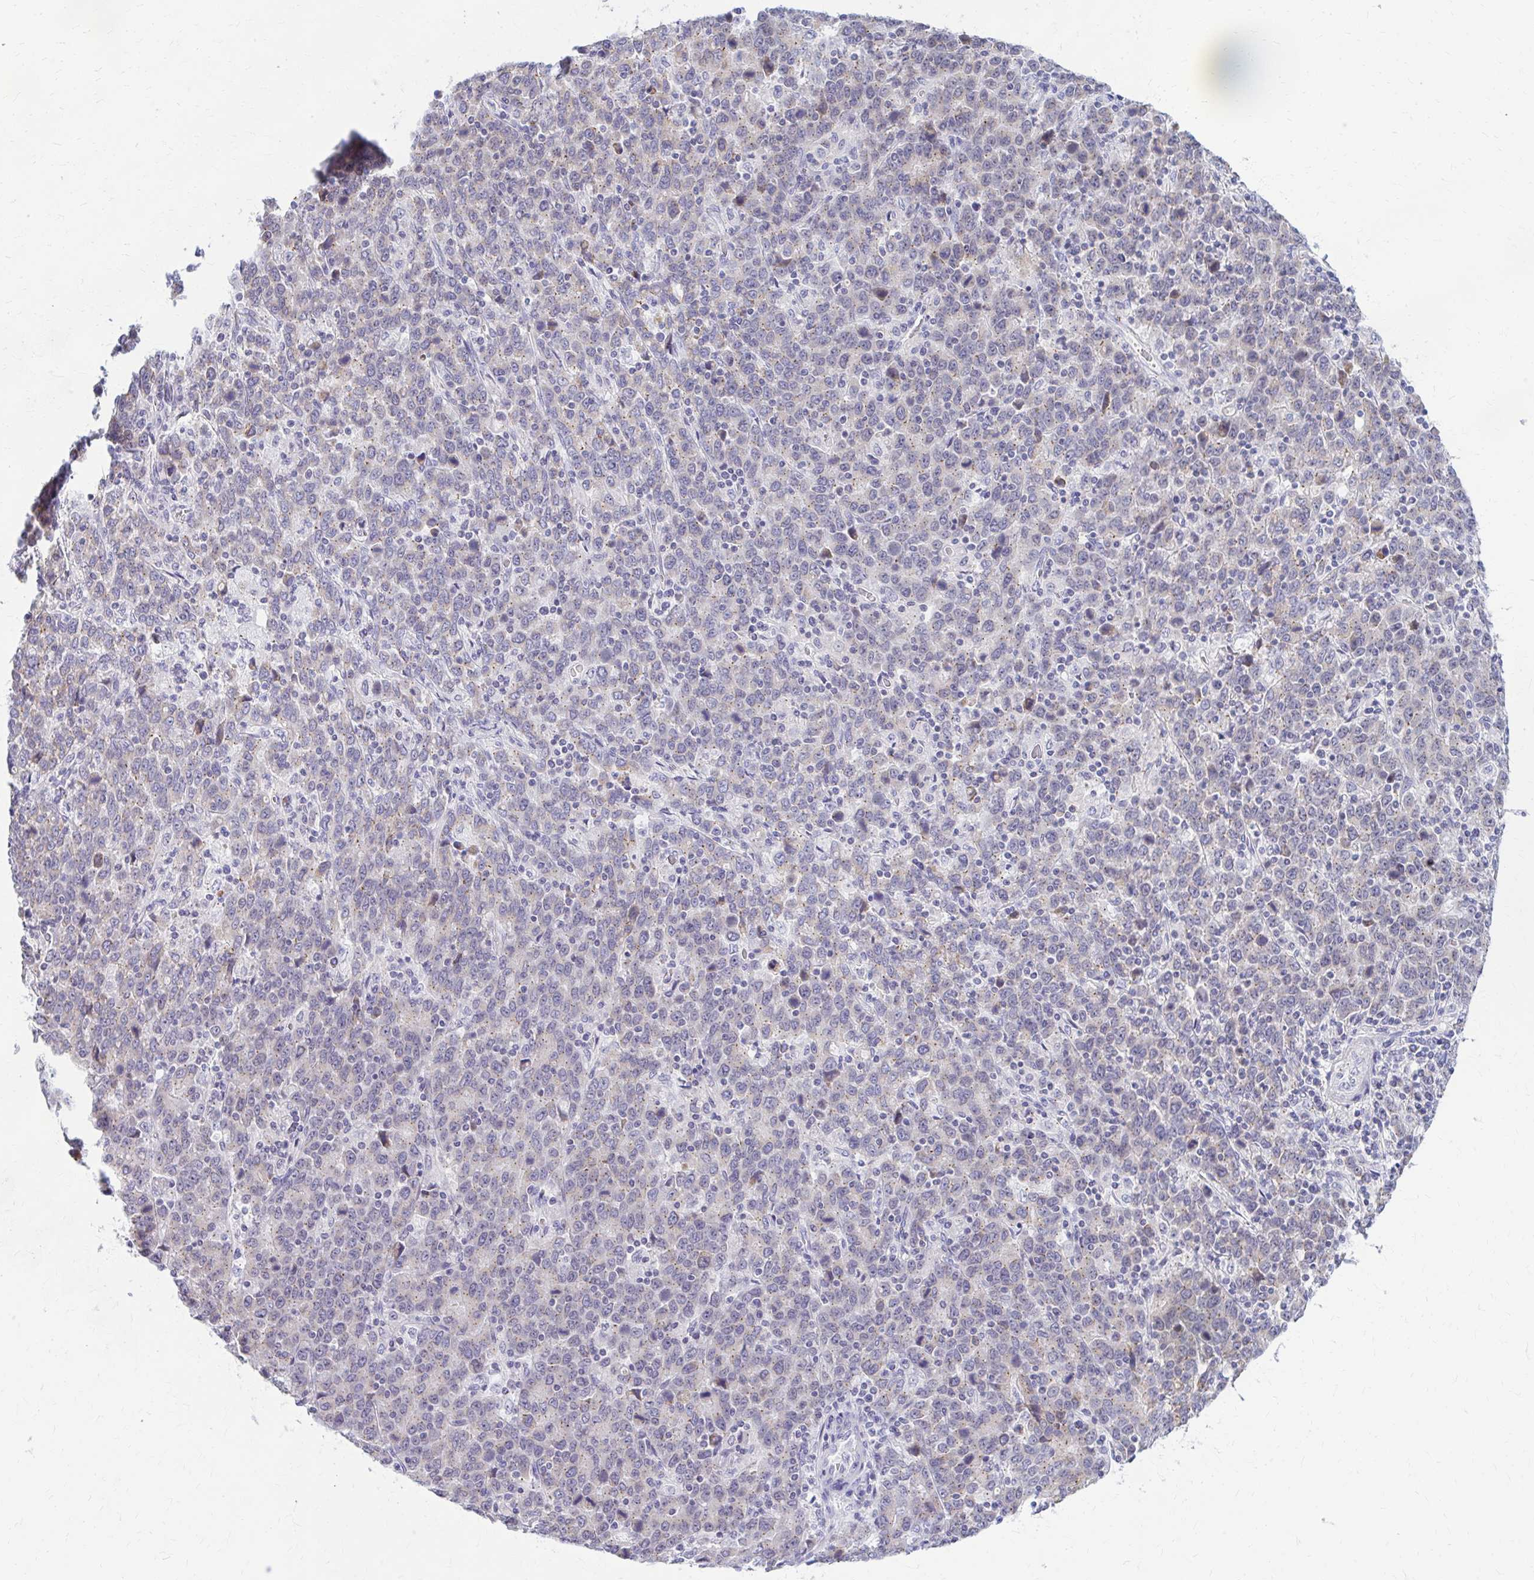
{"staining": {"intensity": "weak", "quantity": "25%-75%", "location": "cytoplasmic/membranous"}, "tissue": "stomach cancer", "cell_type": "Tumor cells", "image_type": "cancer", "snomed": [{"axis": "morphology", "description": "Adenocarcinoma, NOS"}, {"axis": "topography", "description": "Stomach, upper"}], "caption": "A brown stain shows weak cytoplasmic/membranous positivity of a protein in human stomach cancer (adenocarcinoma) tumor cells.", "gene": "RADIL", "patient": {"sex": "male", "age": 69}}